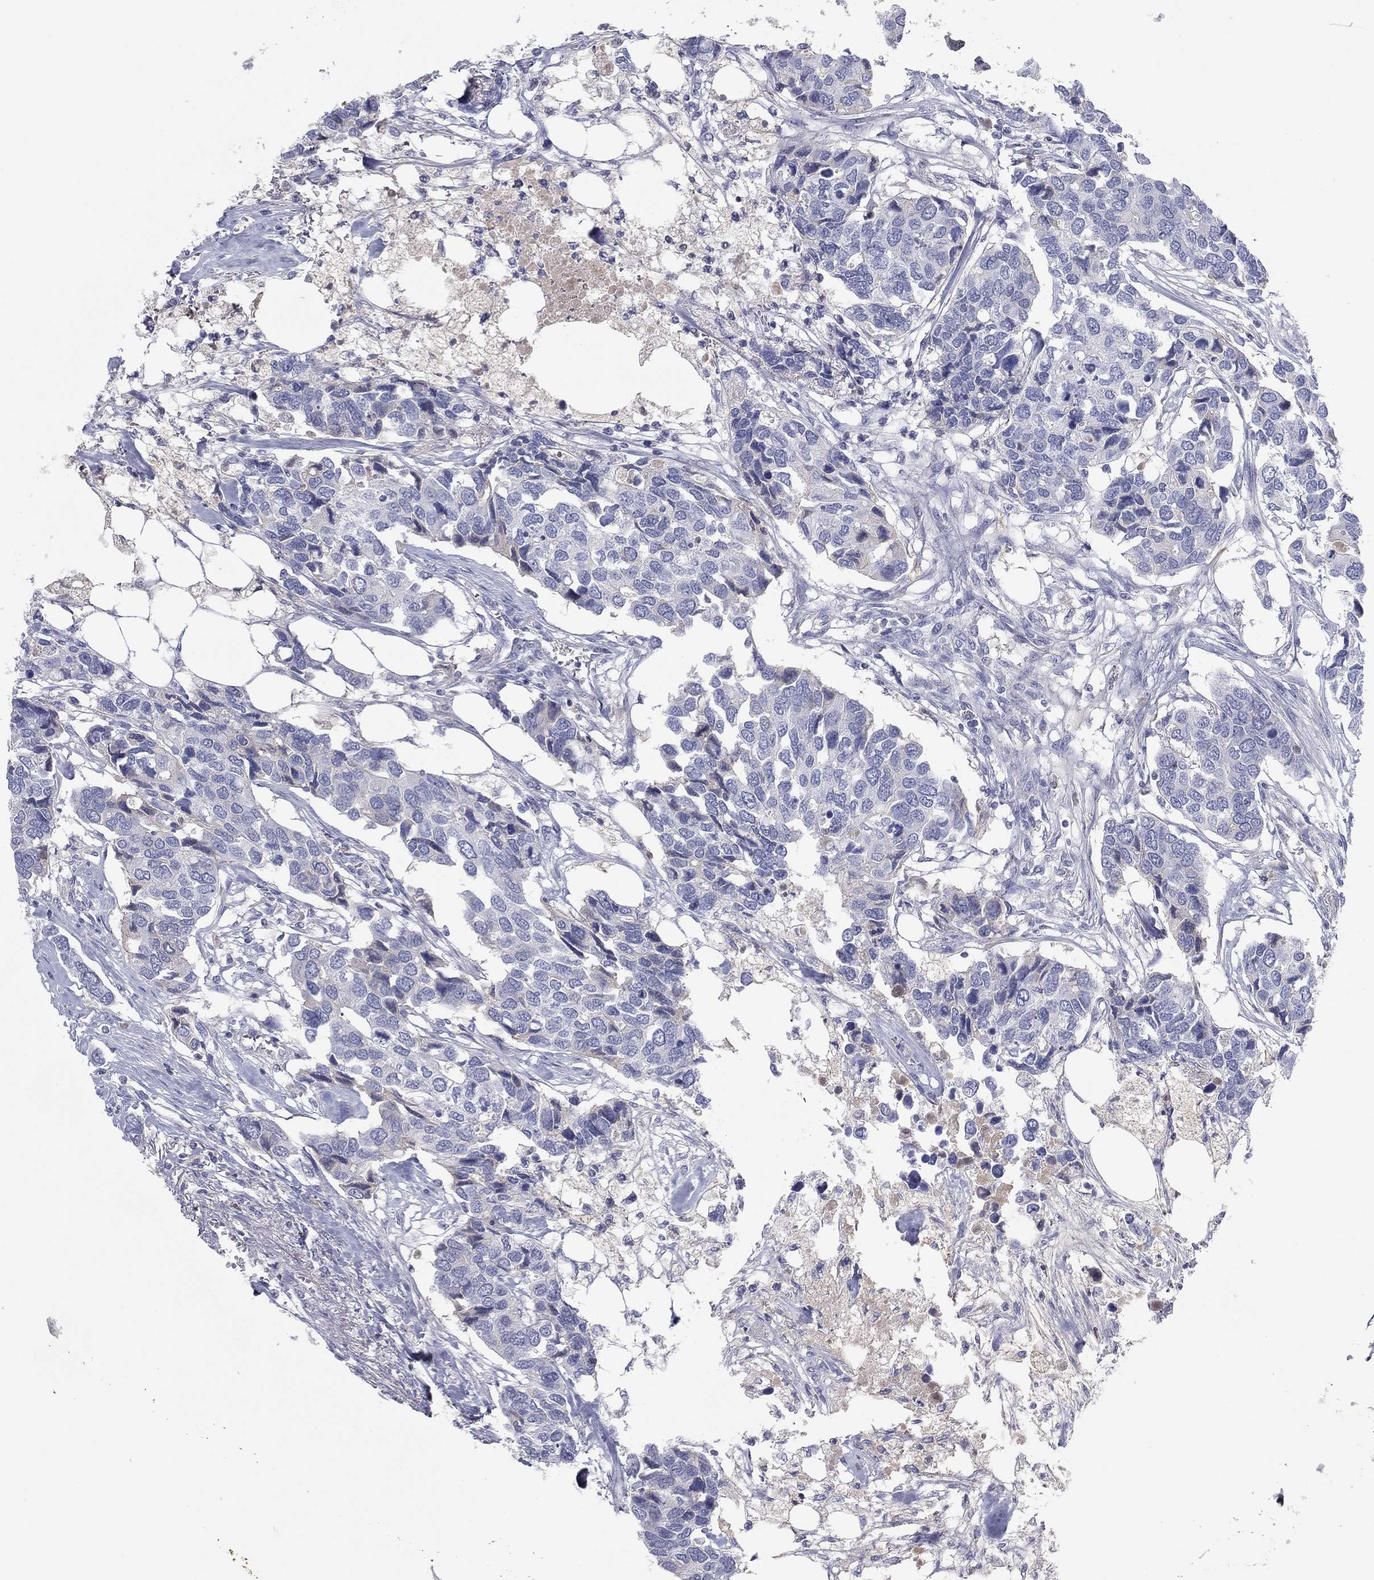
{"staining": {"intensity": "negative", "quantity": "none", "location": "none"}, "tissue": "breast cancer", "cell_type": "Tumor cells", "image_type": "cancer", "snomed": [{"axis": "morphology", "description": "Duct carcinoma"}, {"axis": "topography", "description": "Breast"}], "caption": "IHC of human breast cancer displays no positivity in tumor cells.", "gene": "CPT1B", "patient": {"sex": "female", "age": 83}}